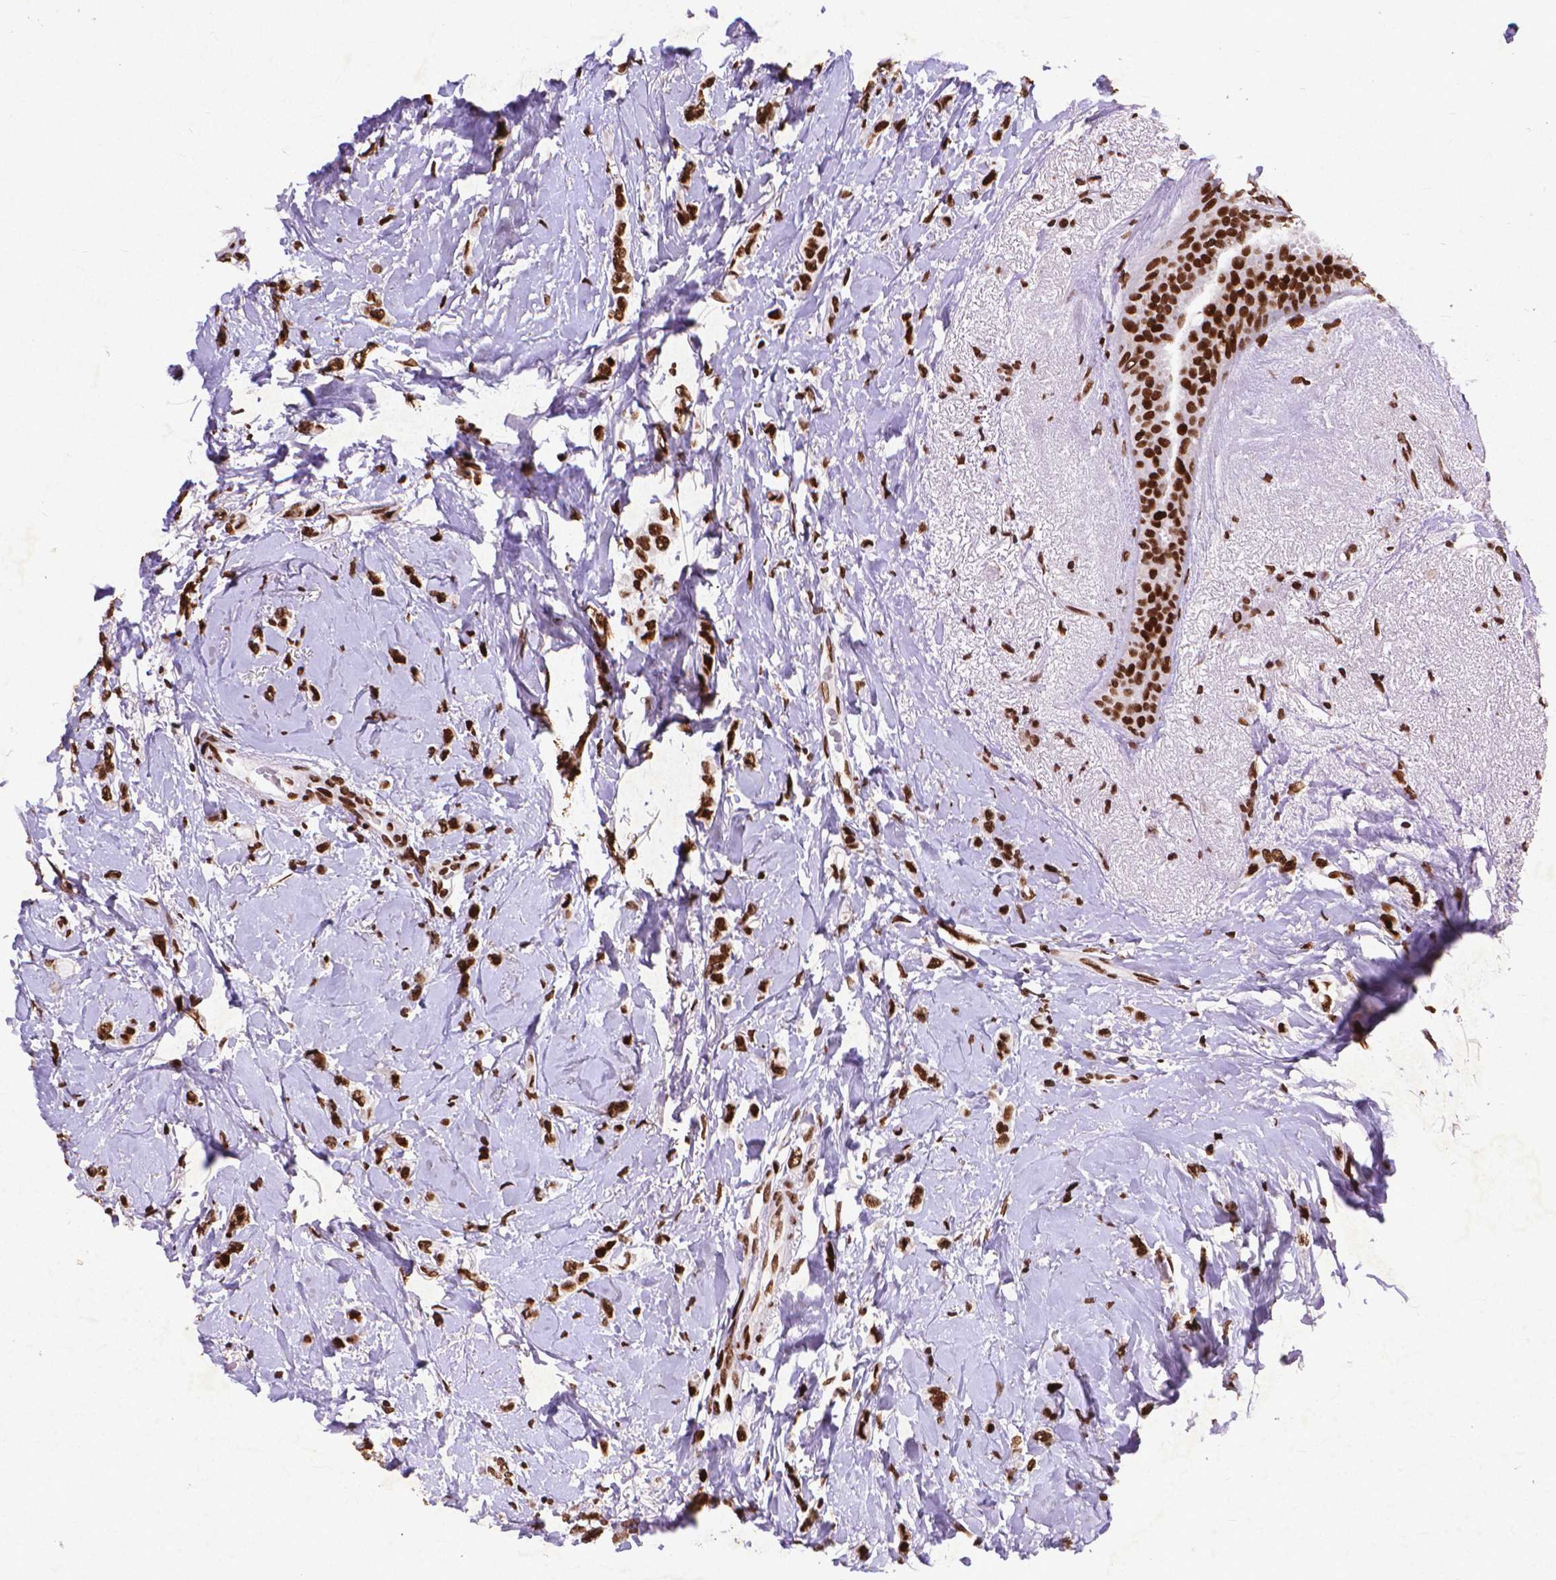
{"staining": {"intensity": "strong", "quantity": ">75%", "location": "nuclear"}, "tissue": "breast cancer", "cell_type": "Tumor cells", "image_type": "cancer", "snomed": [{"axis": "morphology", "description": "Lobular carcinoma"}, {"axis": "topography", "description": "Breast"}], "caption": "A micrograph of lobular carcinoma (breast) stained for a protein reveals strong nuclear brown staining in tumor cells.", "gene": "CITED2", "patient": {"sex": "female", "age": 66}}